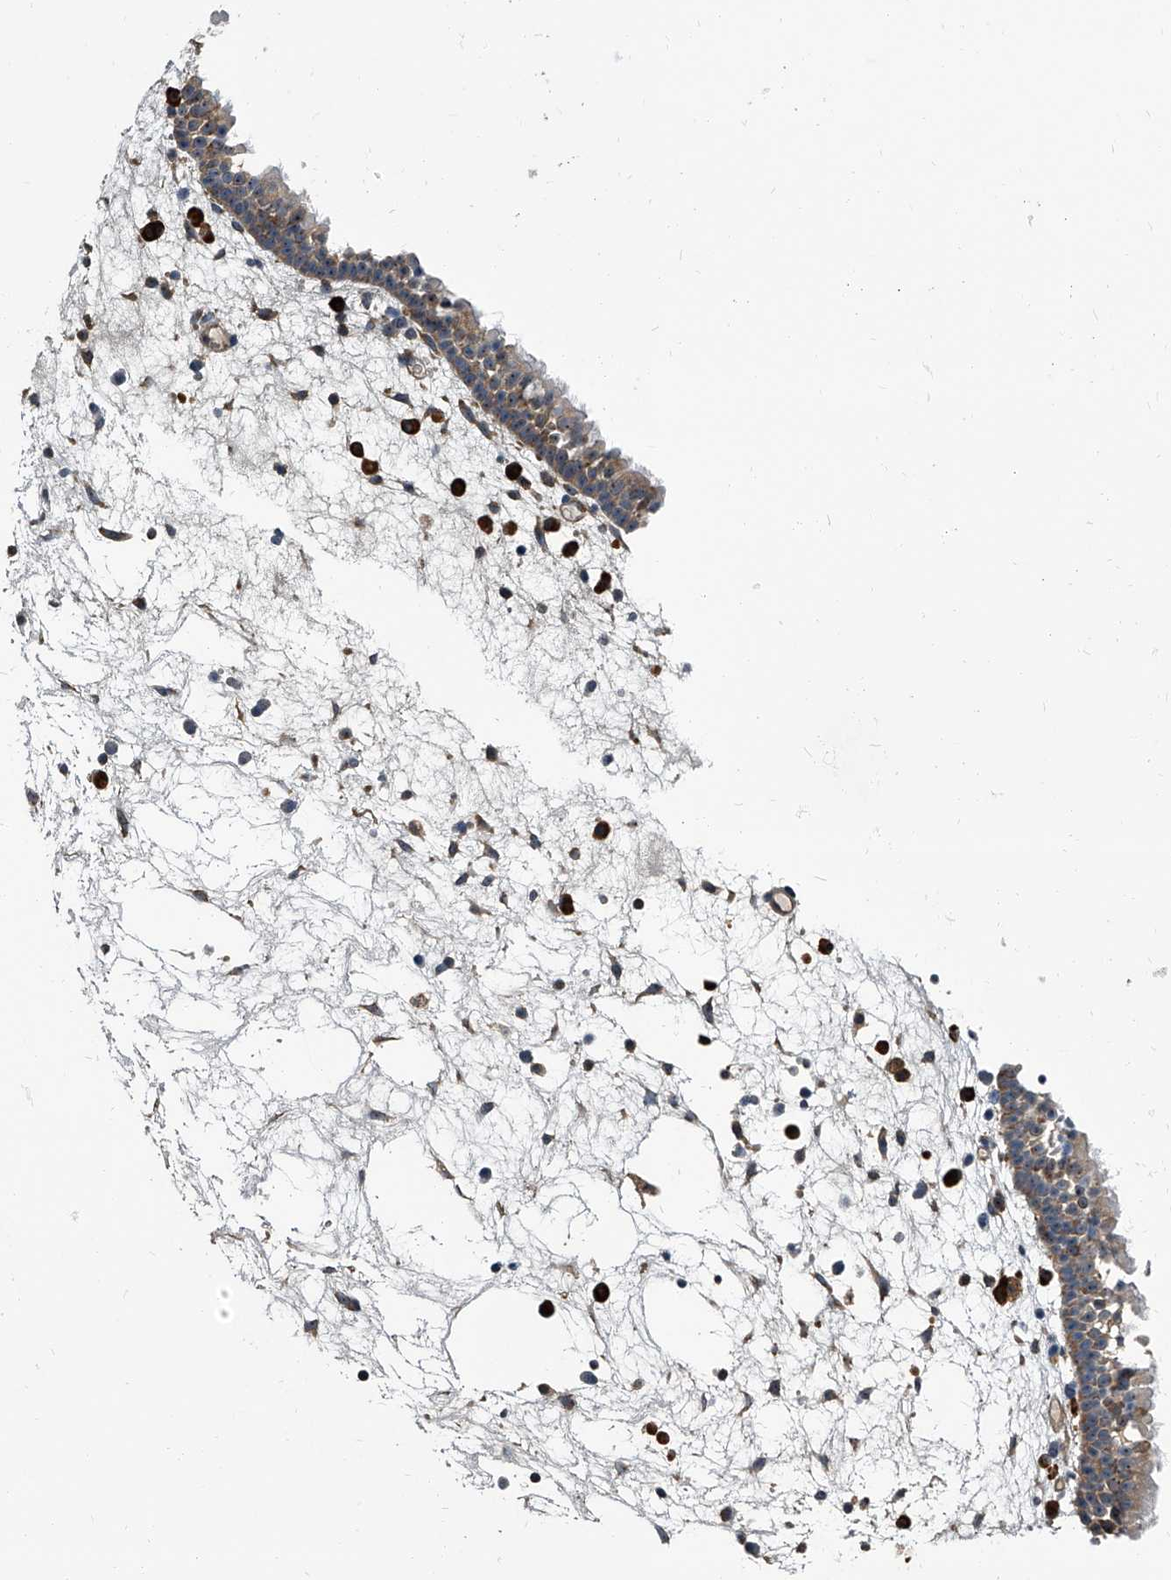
{"staining": {"intensity": "moderate", "quantity": ">75%", "location": "cytoplasmic/membranous"}, "tissue": "nasopharynx", "cell_type": "Respiratory epithelial cells", "image_type": "normal", "snomed": [{"axis": "morphology", "description": "Normal tissue, NOS"}, {"axis": "morphology", "description": "Inflammation, NOS"}, {"axis": "morphology", "description": "Malignant melanoma, Metastatic site"}, {"axis": "topography", "description": "Nasopharynx"}], "caption": "Brown immunohistochemical staining in benign human nasopharynx displays moderate cytoplasmic/membranous expression in approximately >75% of respiratory epithelial cells. (brown staining indicates protein expression, while blue staining denotes nuclei).", "gene": "CDV3", "patient": {"sex": "male", "age": 70}}